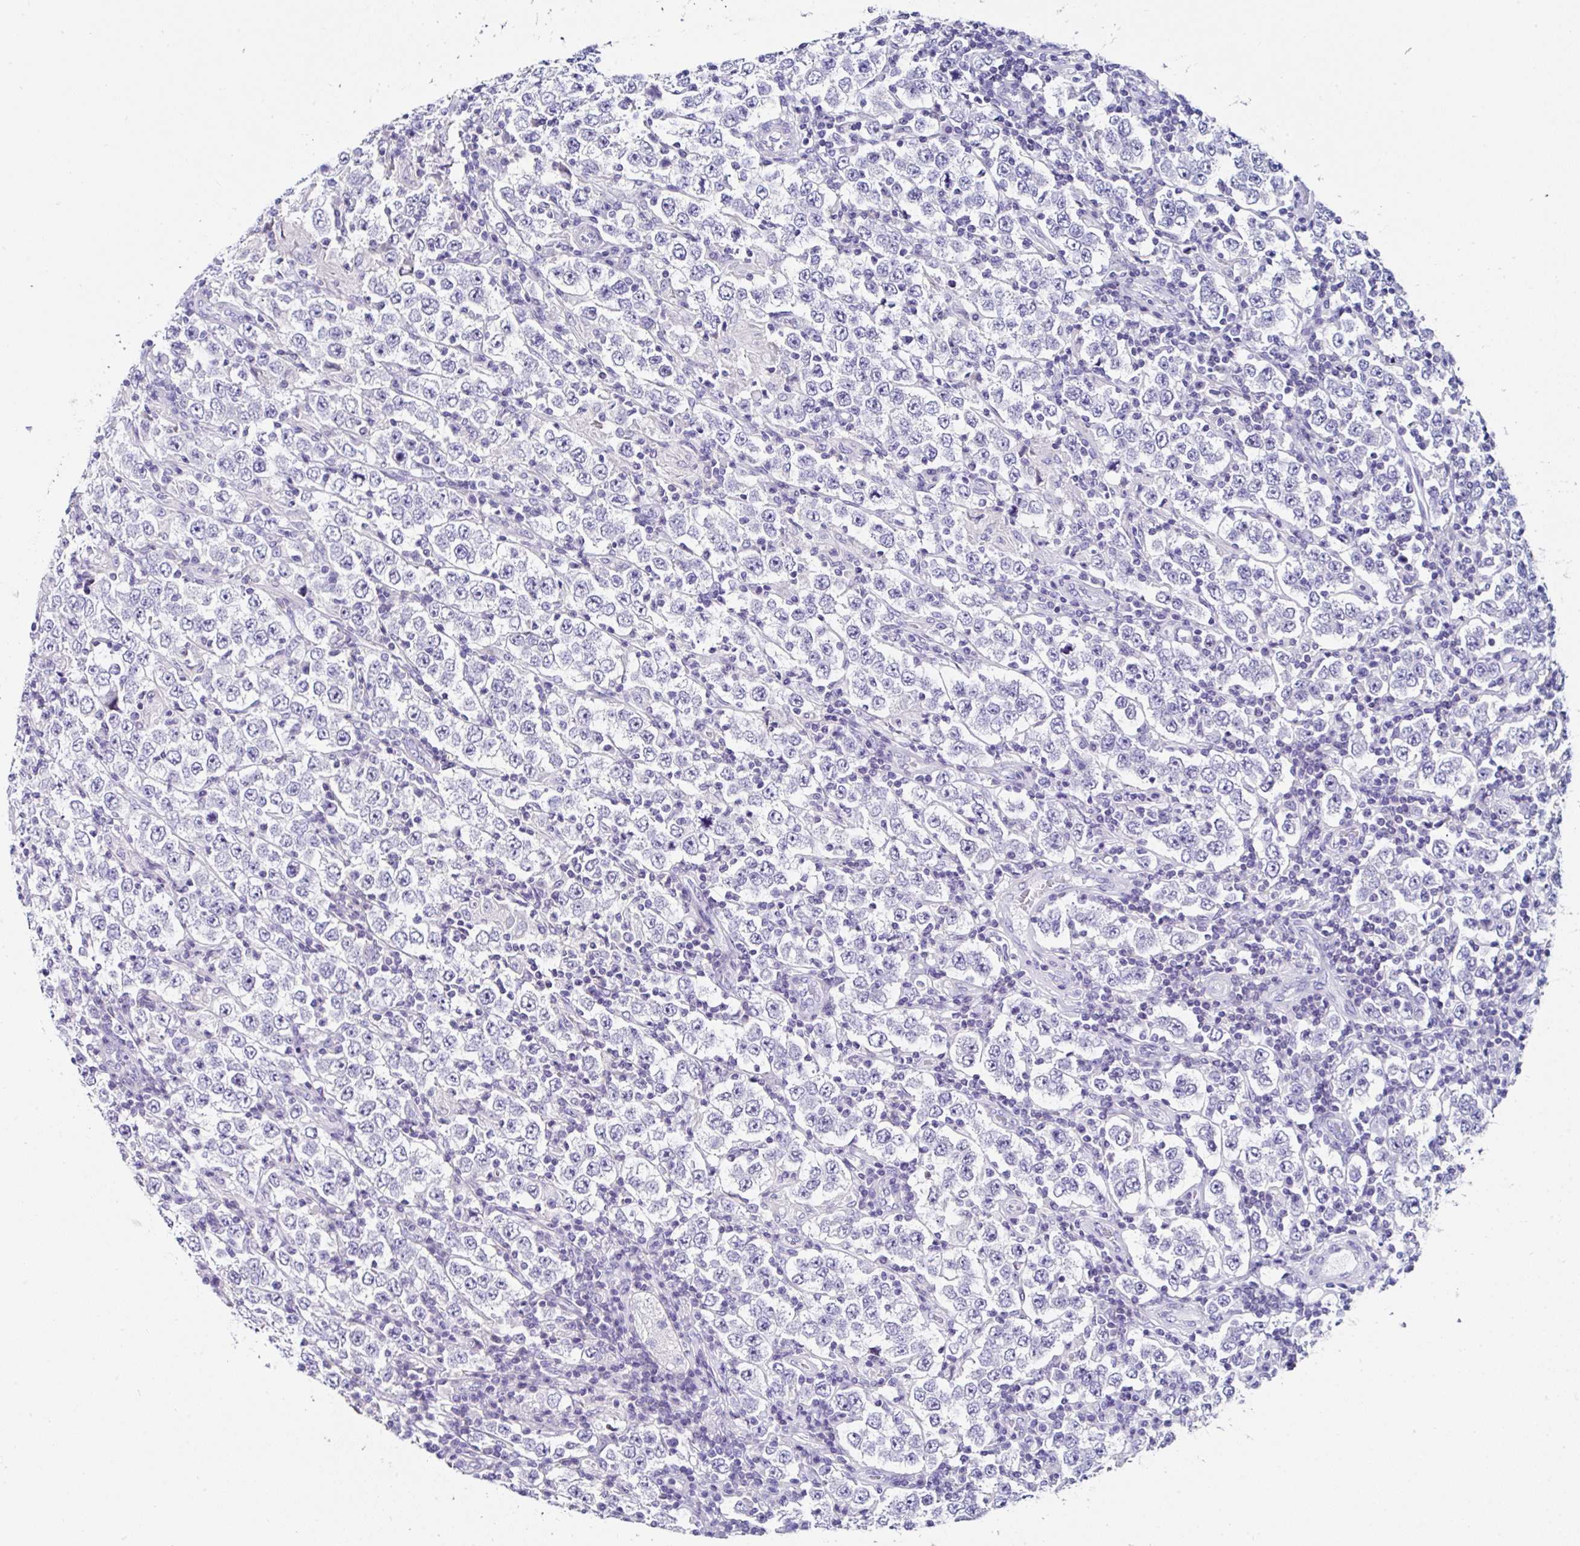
{"staining": {"intensity": "negative", "quantity": "none", "location": "none"}, "tissue": "testis cancer", "cell_type": "Tumor cells", "image_type": "cancer", "snomed": [{"axis": "morphology", "description": "Normal tissue, NOS"}, {"axis": "morphology", "description": "Urothelial carcinoma, High grade"}, {"axis": "morphology", "description": "Seminoma, NOS"}, {"axis": "morphology", "description": "Carcinoma, Embryonal, NOS"}, {"axis": "topography", "description": "Urinary bladder"}, {"axis": "topography", "description": "Testis"}], "caption": "Immunohistochemical staining of human testis cancer shows no significant positivity in tumor cells.", "gene": "UGT3A1", "patient": {"sex": "male", "age": 41}}